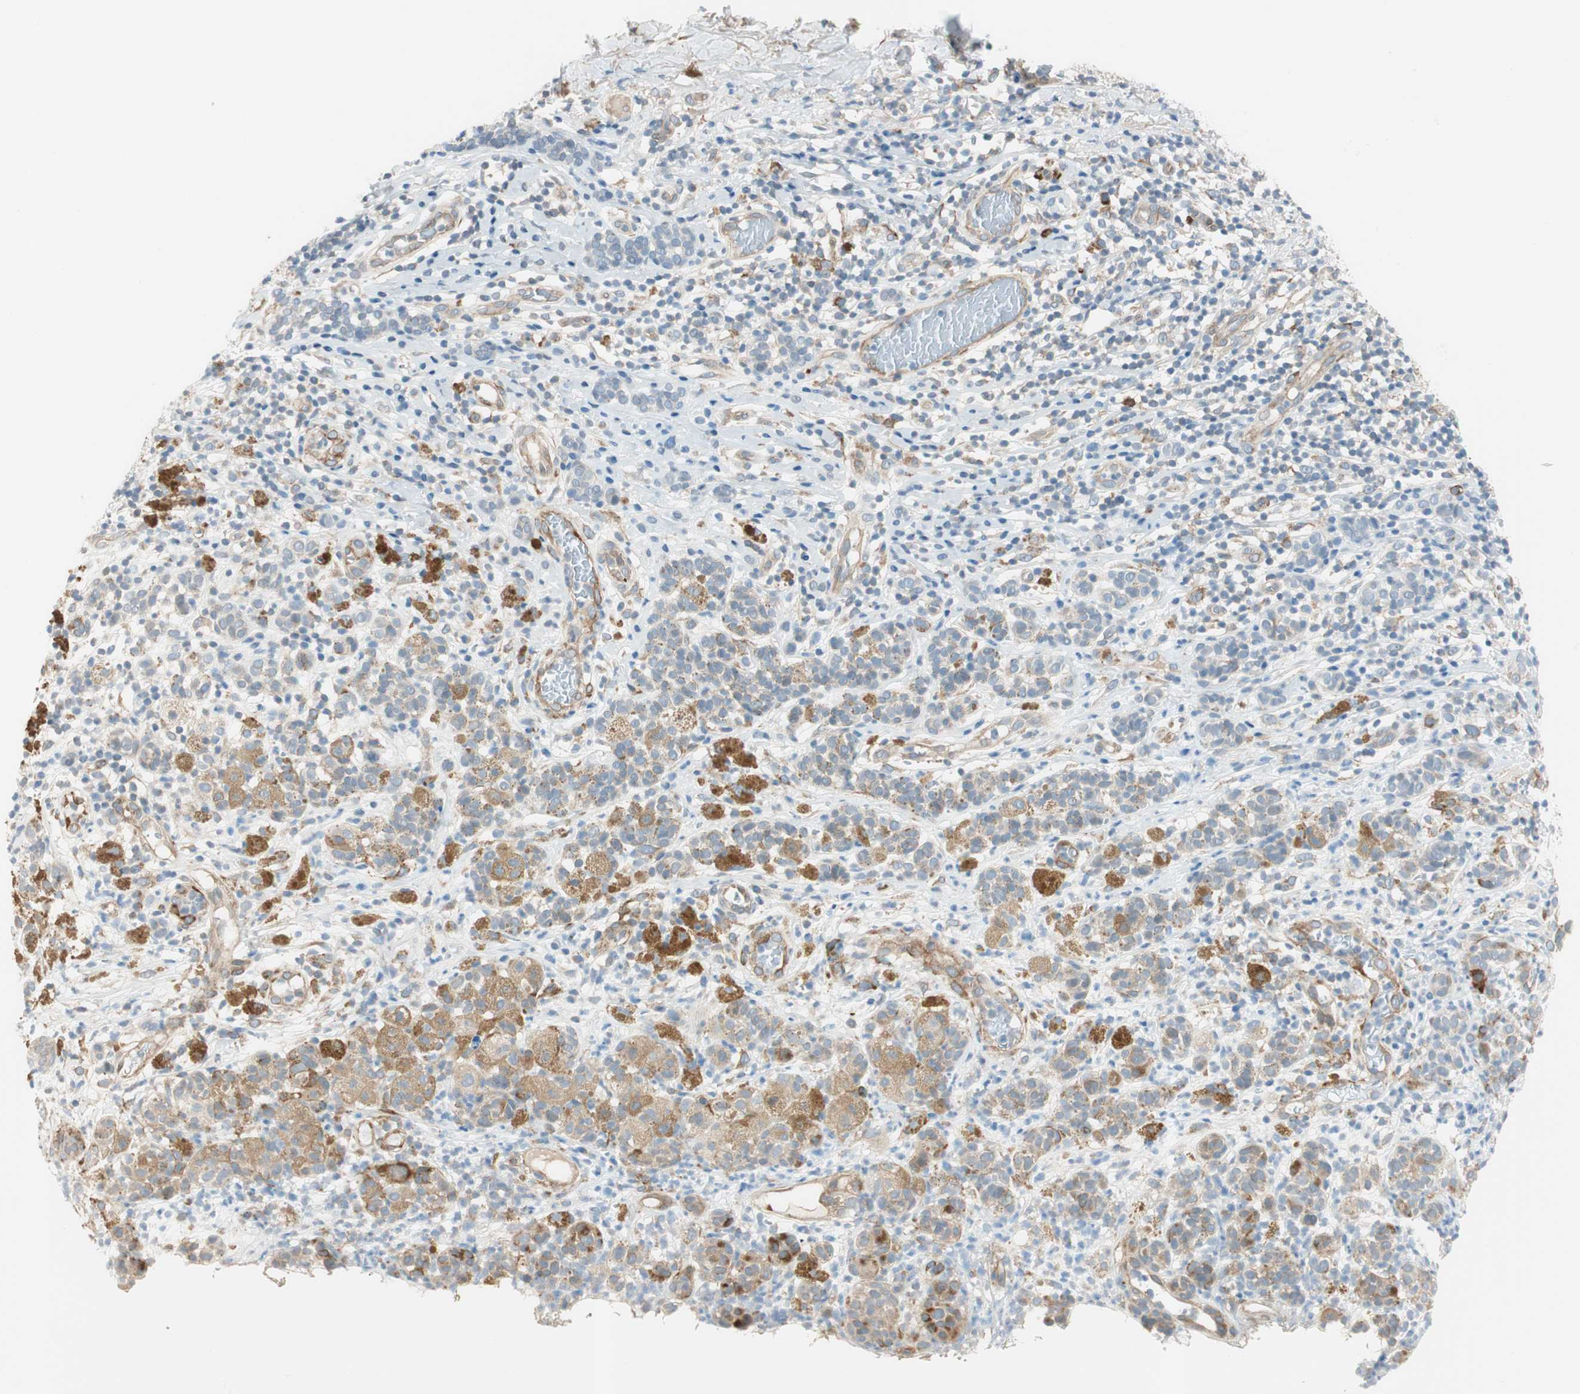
{"staining": {"intensity": "weak", "quantity": "25%-75%", "location": "cytoplasmic/membranous"}, "tissue": "melanoma", "cell_type": "Tumor cells", "image_type": "cancer", "snomed": [{"axis": "morphology", "description": "Malignant melanoma, NOS"}, {"axis": "topography", "description": "Skin"}], "caption": "Melanoma stained with a brown dye shows weak cytoplasmic/membranous positive positivity in approximately 25%-75% of tumor cells.", "gene": "CDK3", "patient": {"sex": "male", "age": 64}}